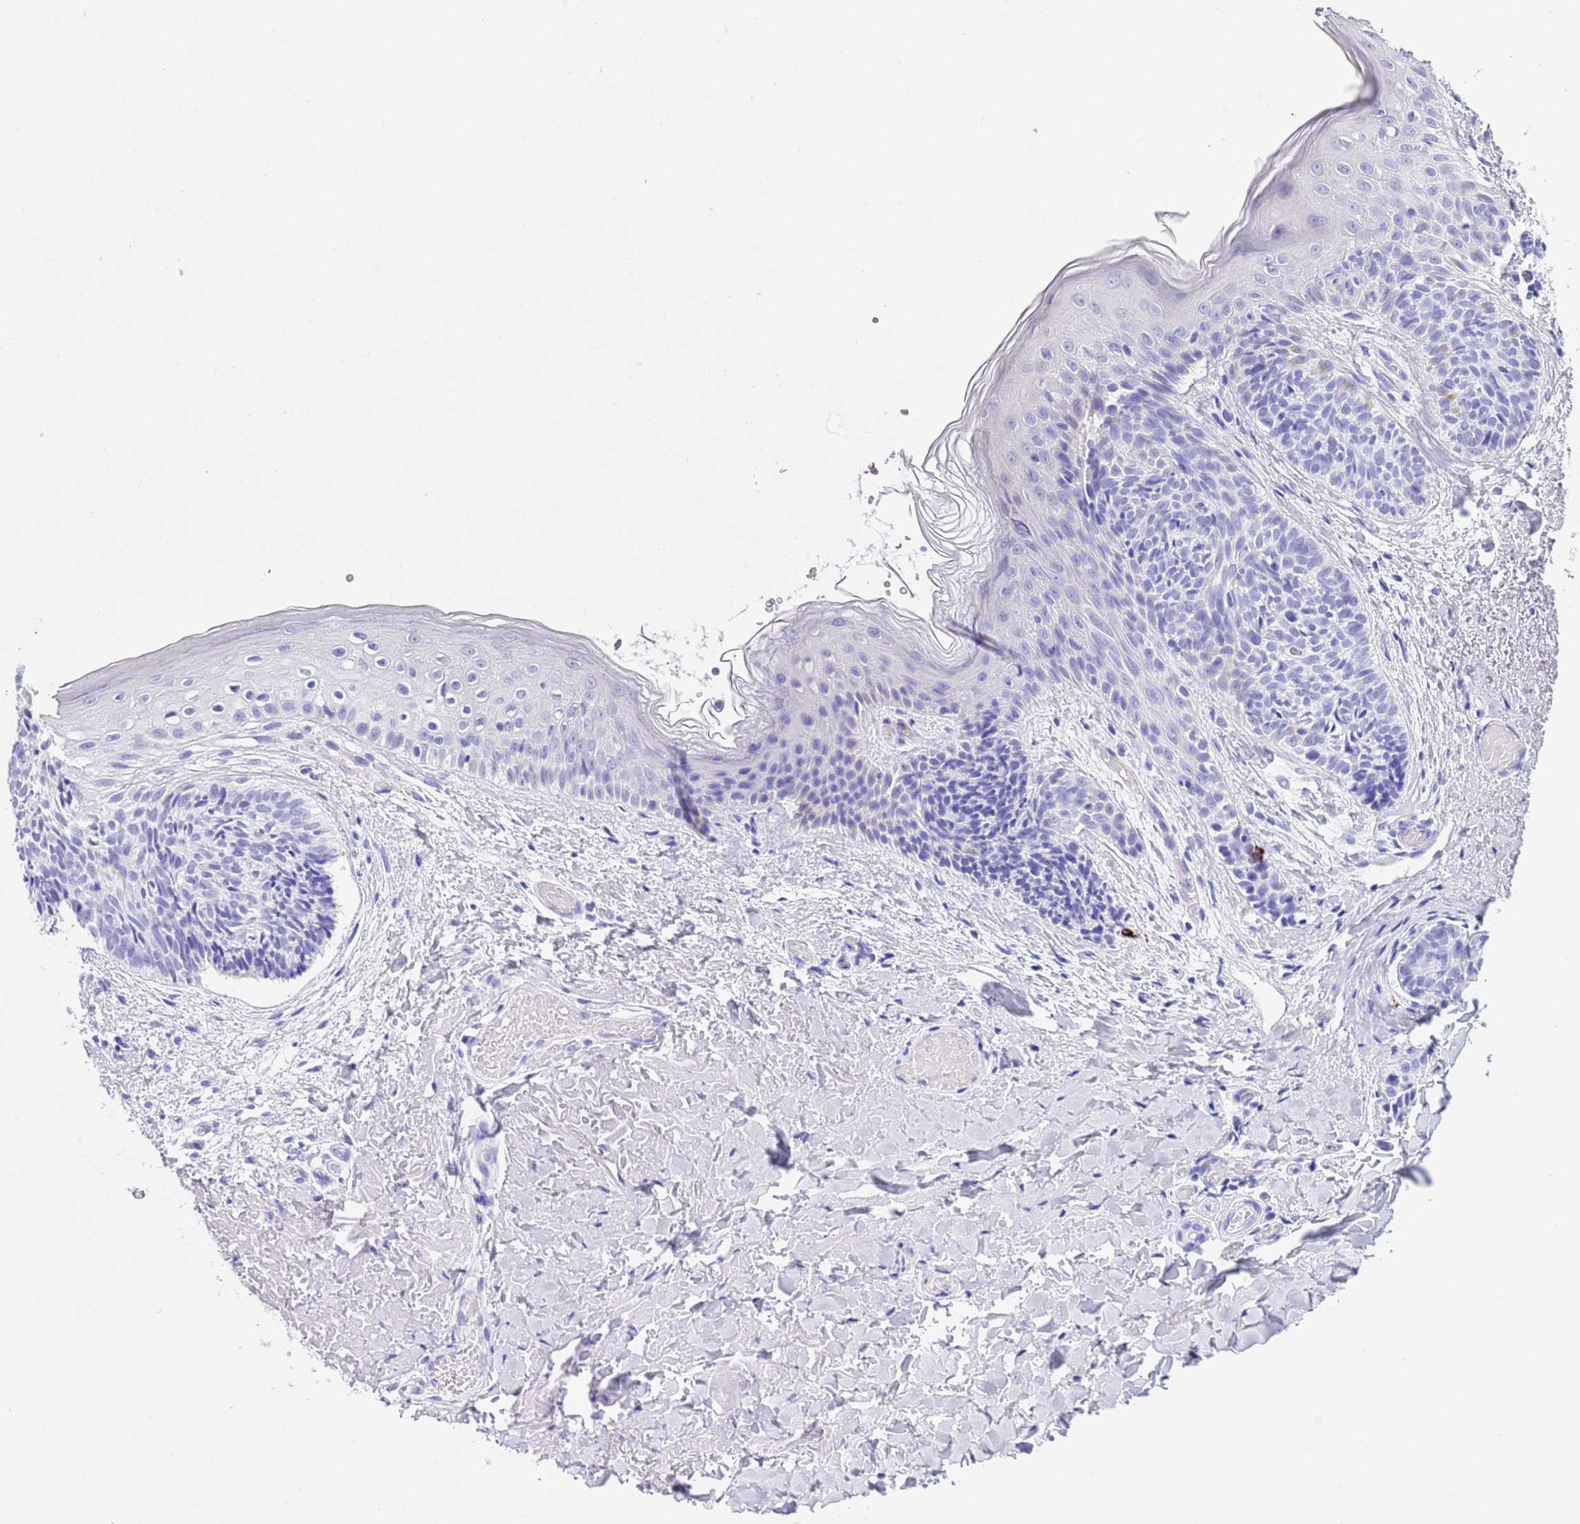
{"staining": {"intensity": "negative", "quantity": "none", "location": "none"}, "tissue": "skin cancer", "cell_type": "Tumor cells", "image_type": "cancer", "snomed": [{"axis": "morphology", "description": "Basal cell carcinoma"}, {"axis": "topography", "description": "Skin"}], "caption": "High magnification brightfield microscopy of skin cancer stained with DAB (3,3'-diaminobenzidine) (brown) and counterstained with hematoxylin (blue): tumor cells show no significant staining.", "gene": "TMEM185B", "patient": {"sex": "male", "age": 84}}